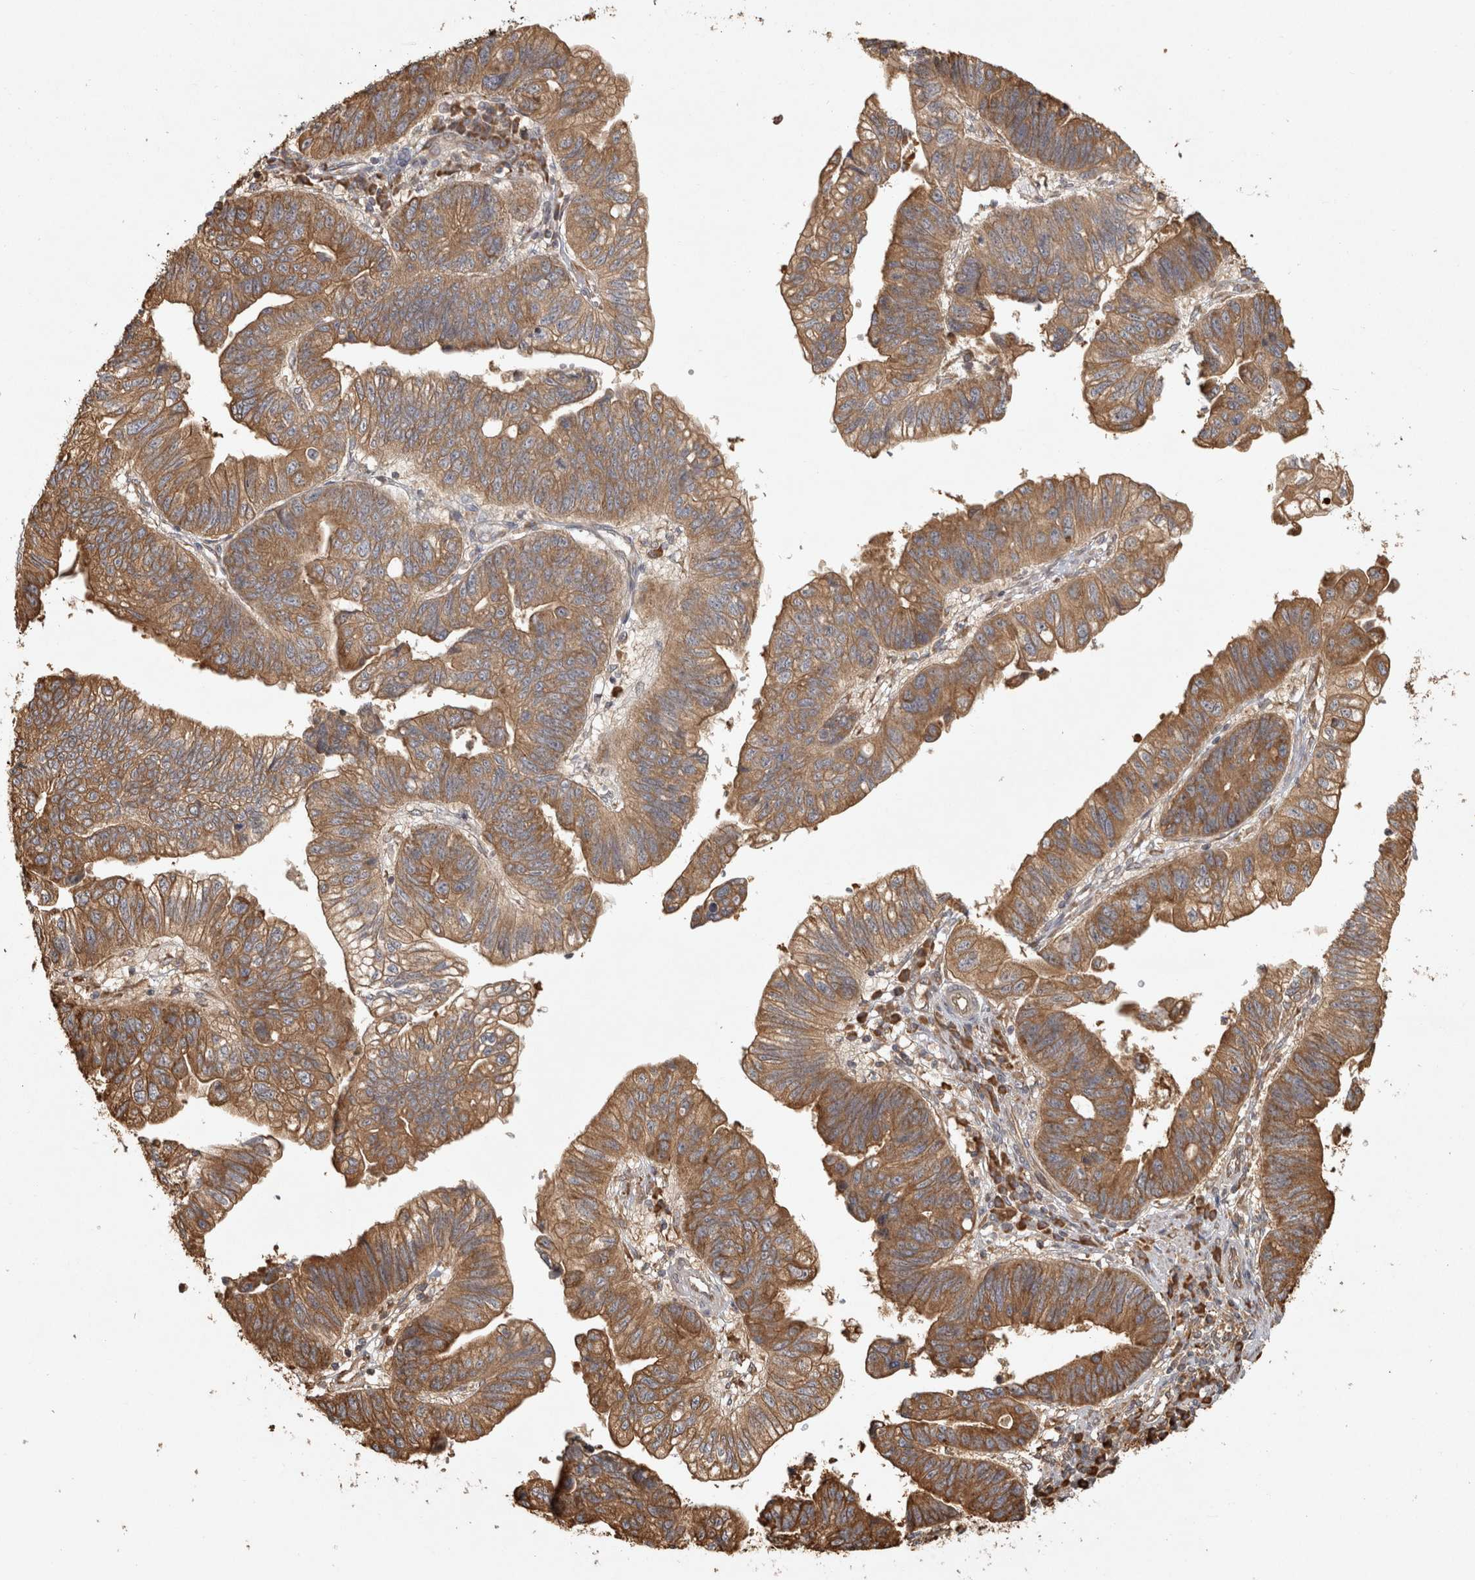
{"staining": {"intensity": "strong", "quantity": ">75%", "location": "cytoplasmic/membranous"}, "tissue": "stomach cancer", "cell_type": "Tumor cells", "image_type": "cancer", "snomed": [{"axis": "morphology", "description": "Adenocarcinoma, NOS"}, {"axis": "topography", "description": "Stomach"}], "caption": "The photomicrograph reveals a brown stain indicating the presence of a protein in the cytoplasmic/membranous of tumor cells in stomach cancer.", "gene": "CAMSAP2", "patient": {"sex": "male", "age": 59}}